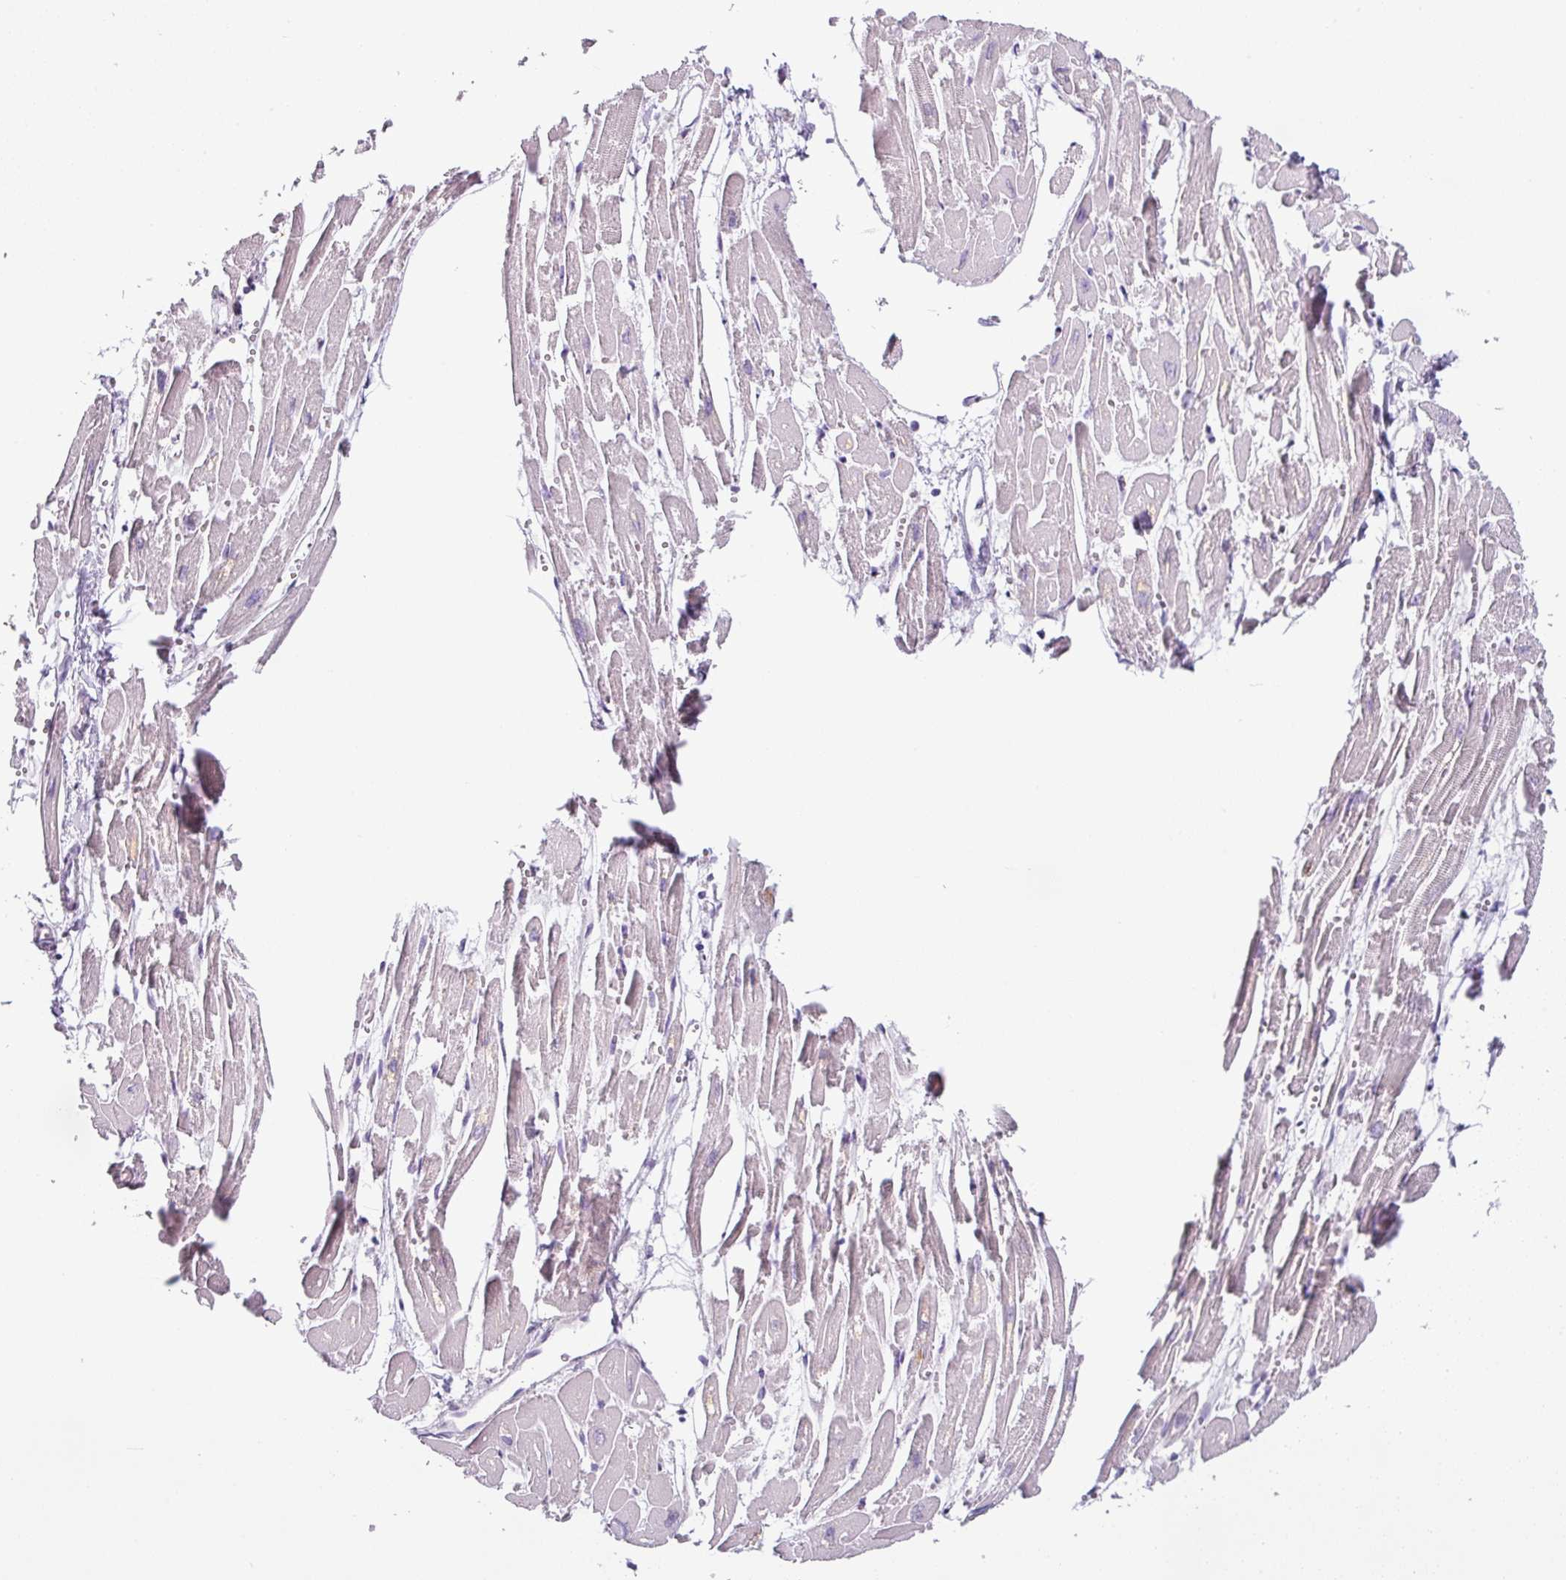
{"staining": {"intensity": "moderate", "quantity": "25%-75%", "location": "cytoplasmic/membranous"}, "tissue": "heart muscle", "cell_type": "Cardiomyocytes", "image_type": "normal", "snomed": [{"axis": "morphology", "description": "Normal tissue, NOS"}, {"axis": "topography", "description": "Heart"}], "caption": "A micrograph showing moderate cytoplasmic/membranous expression in about 25%-75% of cardiomyocytes in unremarkable heart muscle, as visualized by brown immunohistochemical staining.", "gene": "HMCN2", "patient": {"sex": "male", "age": 54}}